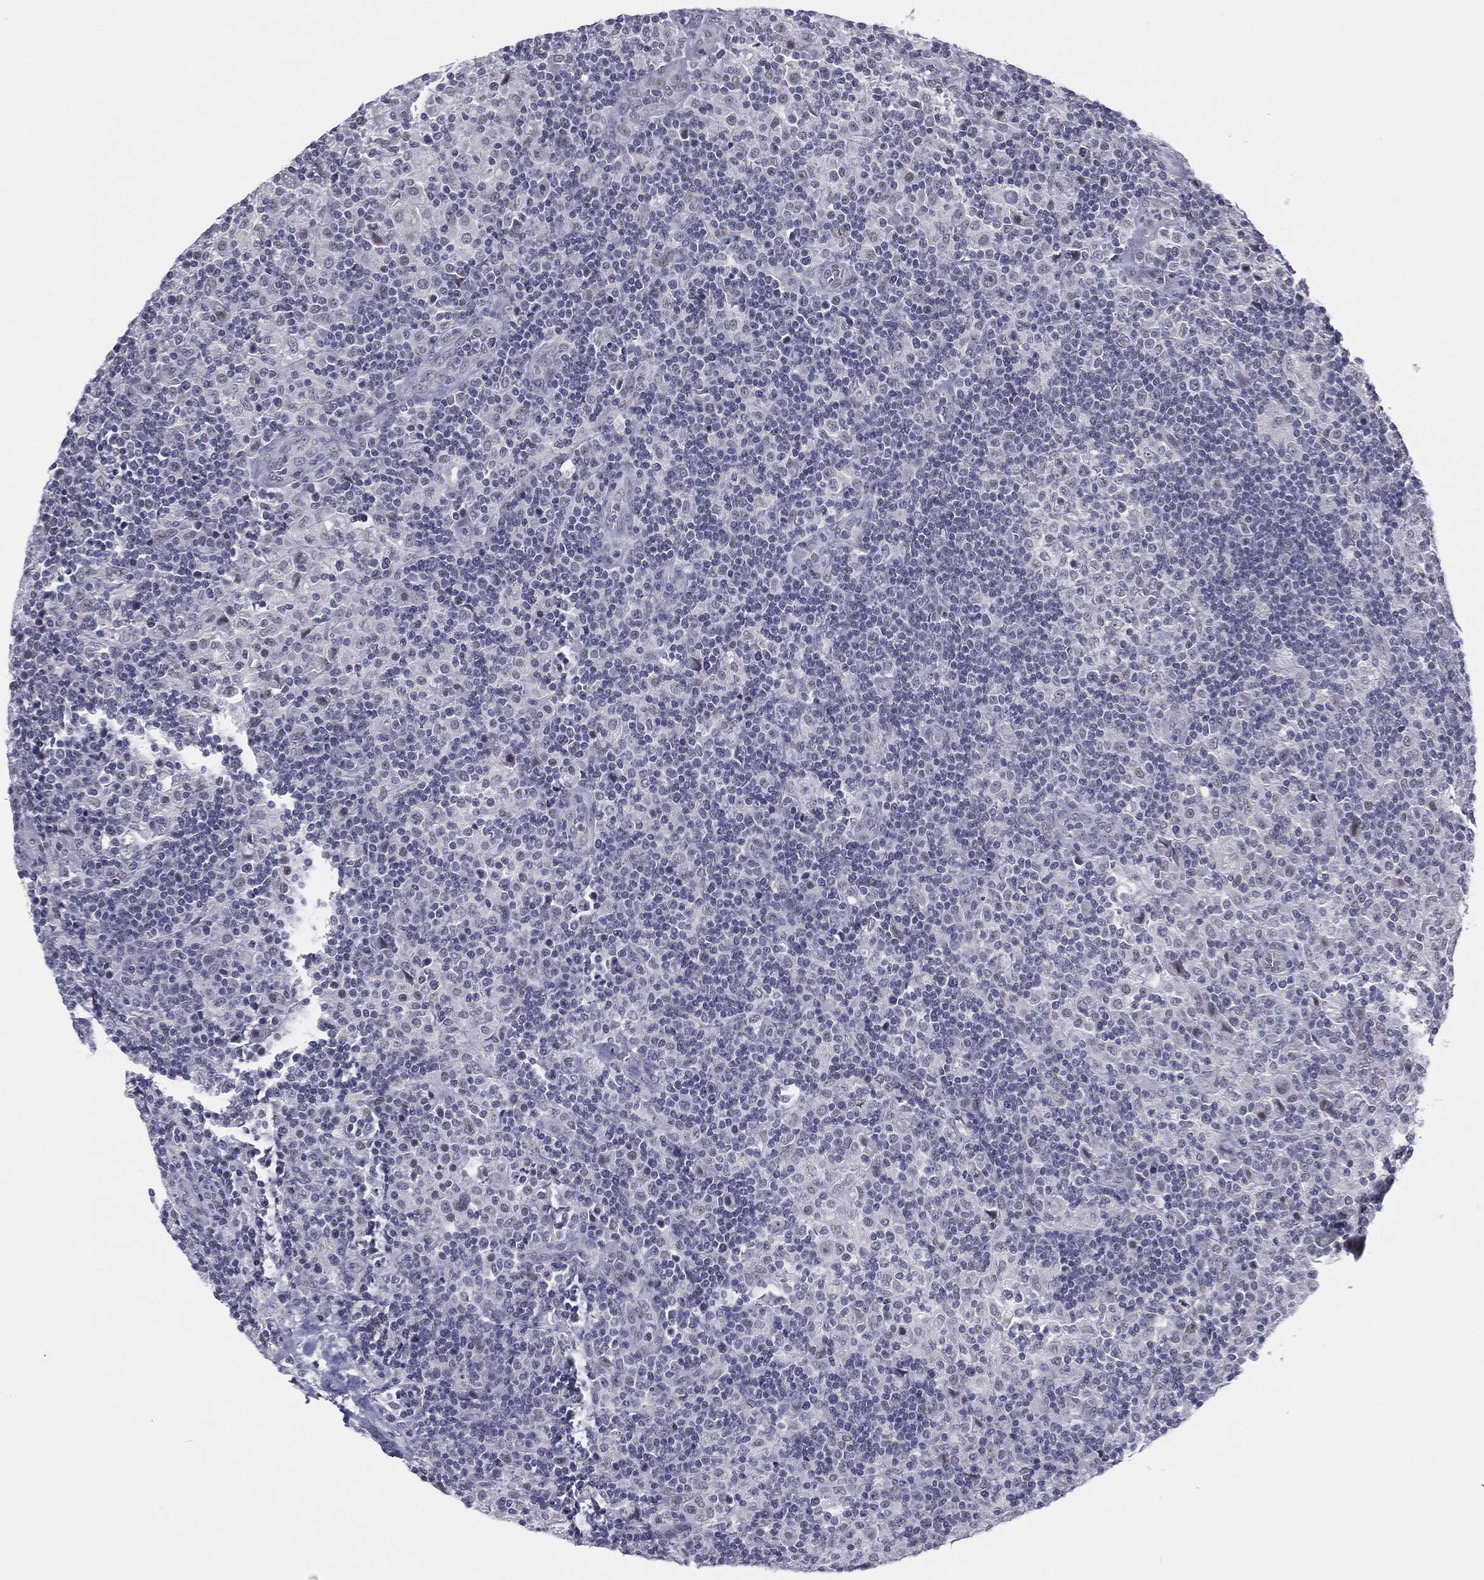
{"staining": {"intensity": "negative", "quantity": "none", "location": "none"}, "tissue": "lymphoma", "cell_type": "Tumor cells", "image_type": "cancer", "snomed": [{"axis": "morphology", "description": "Hodgkin's disease, NOS"}, {"axis": "topography", "description": "Lymph node"}], "caption": "Micrograph shows no protein positivity in tumor cells of Hodgkin's disease tissue.", "gene": "SLC5A5", "patient": {"sex": "male", "age": 70}}